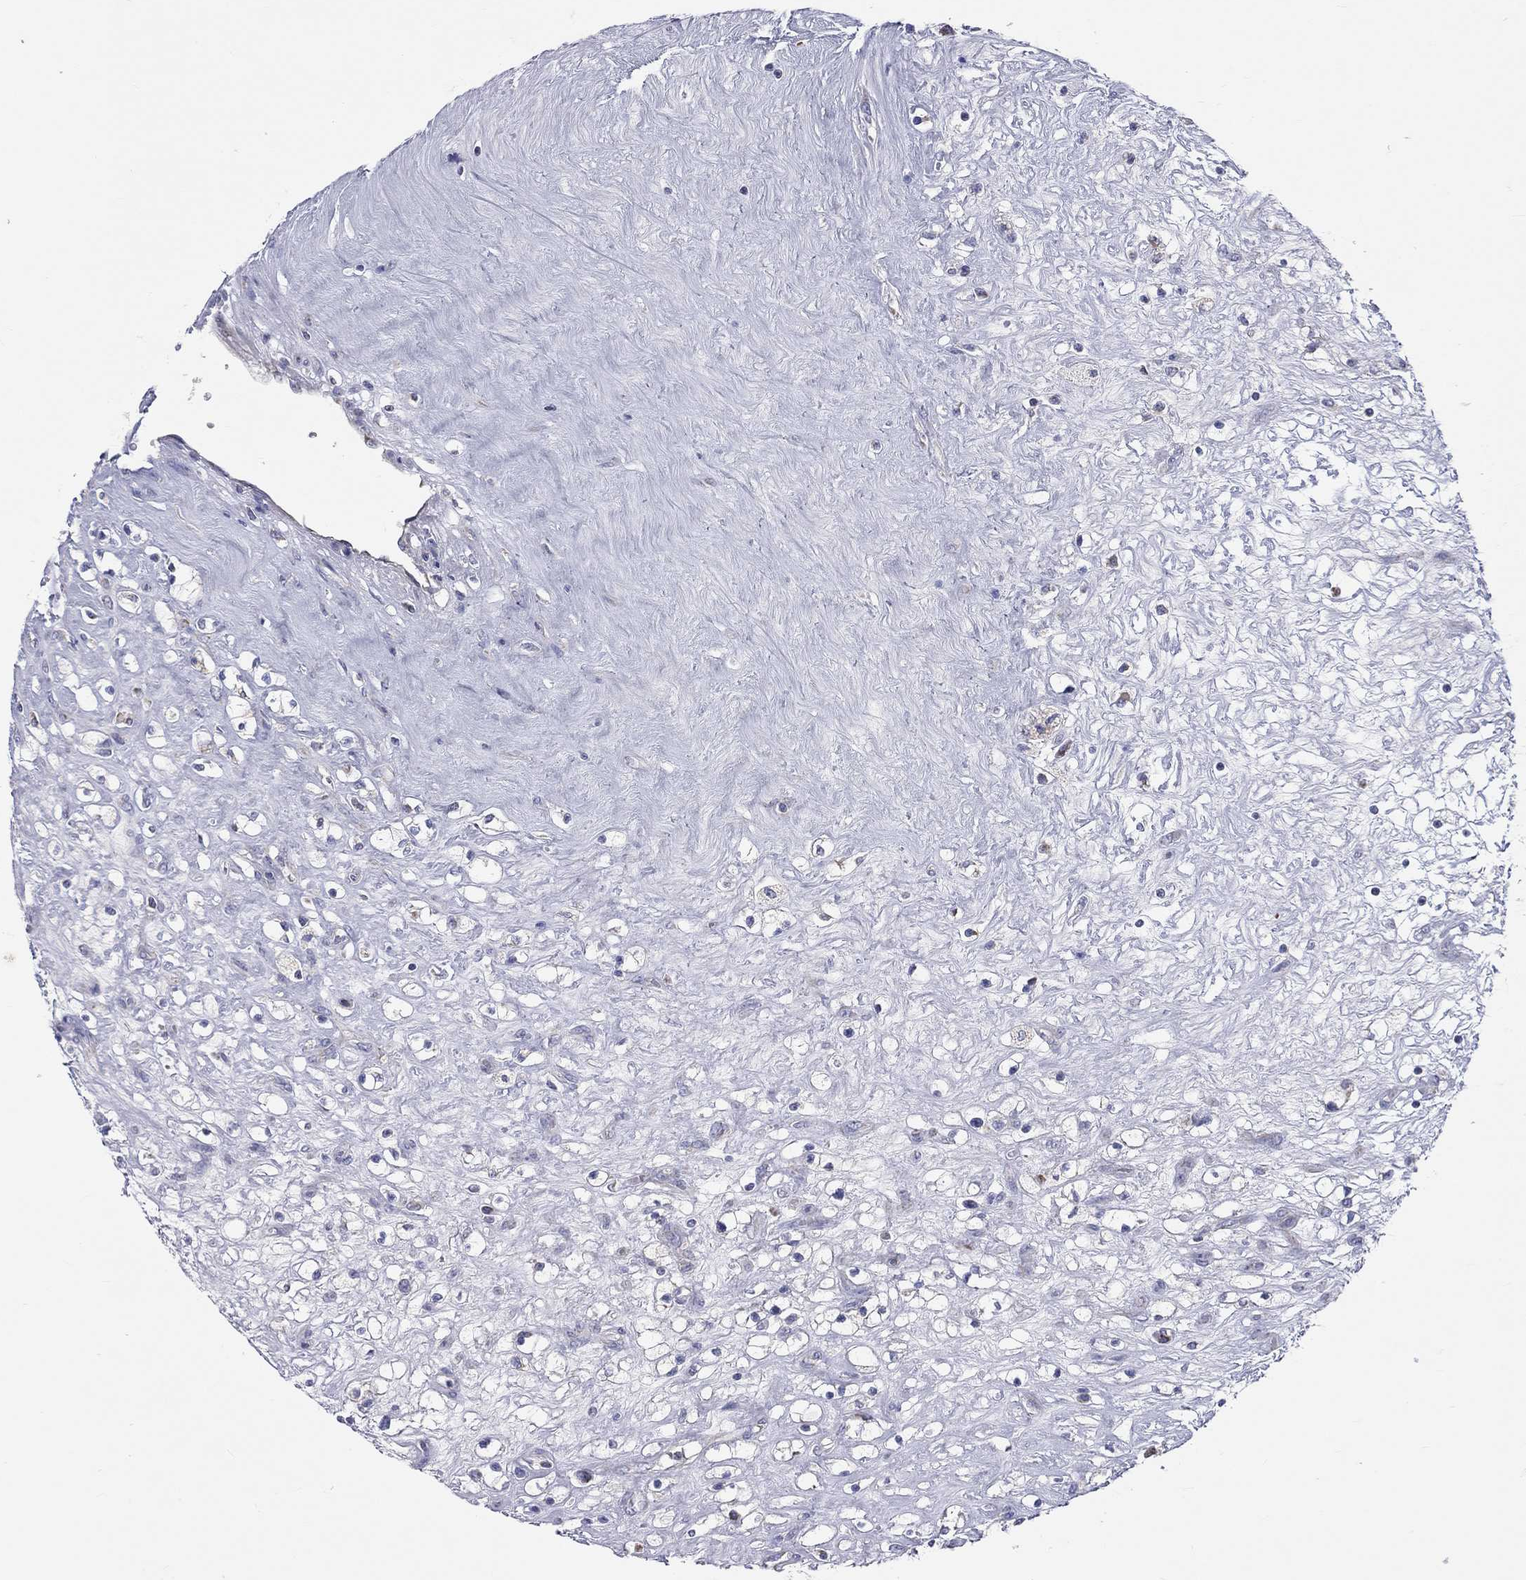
{"staining": {"intensity": "negative", "quantity": "none", "location": "none"}, "tissue": "renal cancer", "cell_type": "Tumor cells", "image_type": "cancer", "snomed": [{"axis": "morphology", "description": "Adenocarcinoma, NOS"}, {"axis": "topography", "description": "Kidney"}], "caption": "This is a histopathology image of immunohistochemistry (IHC) staining of adenocarcinoma (renal), which shows no expression in tumor cells.", "gene": "RCAN1", "patient": {"sex": "male", "age": 67}}